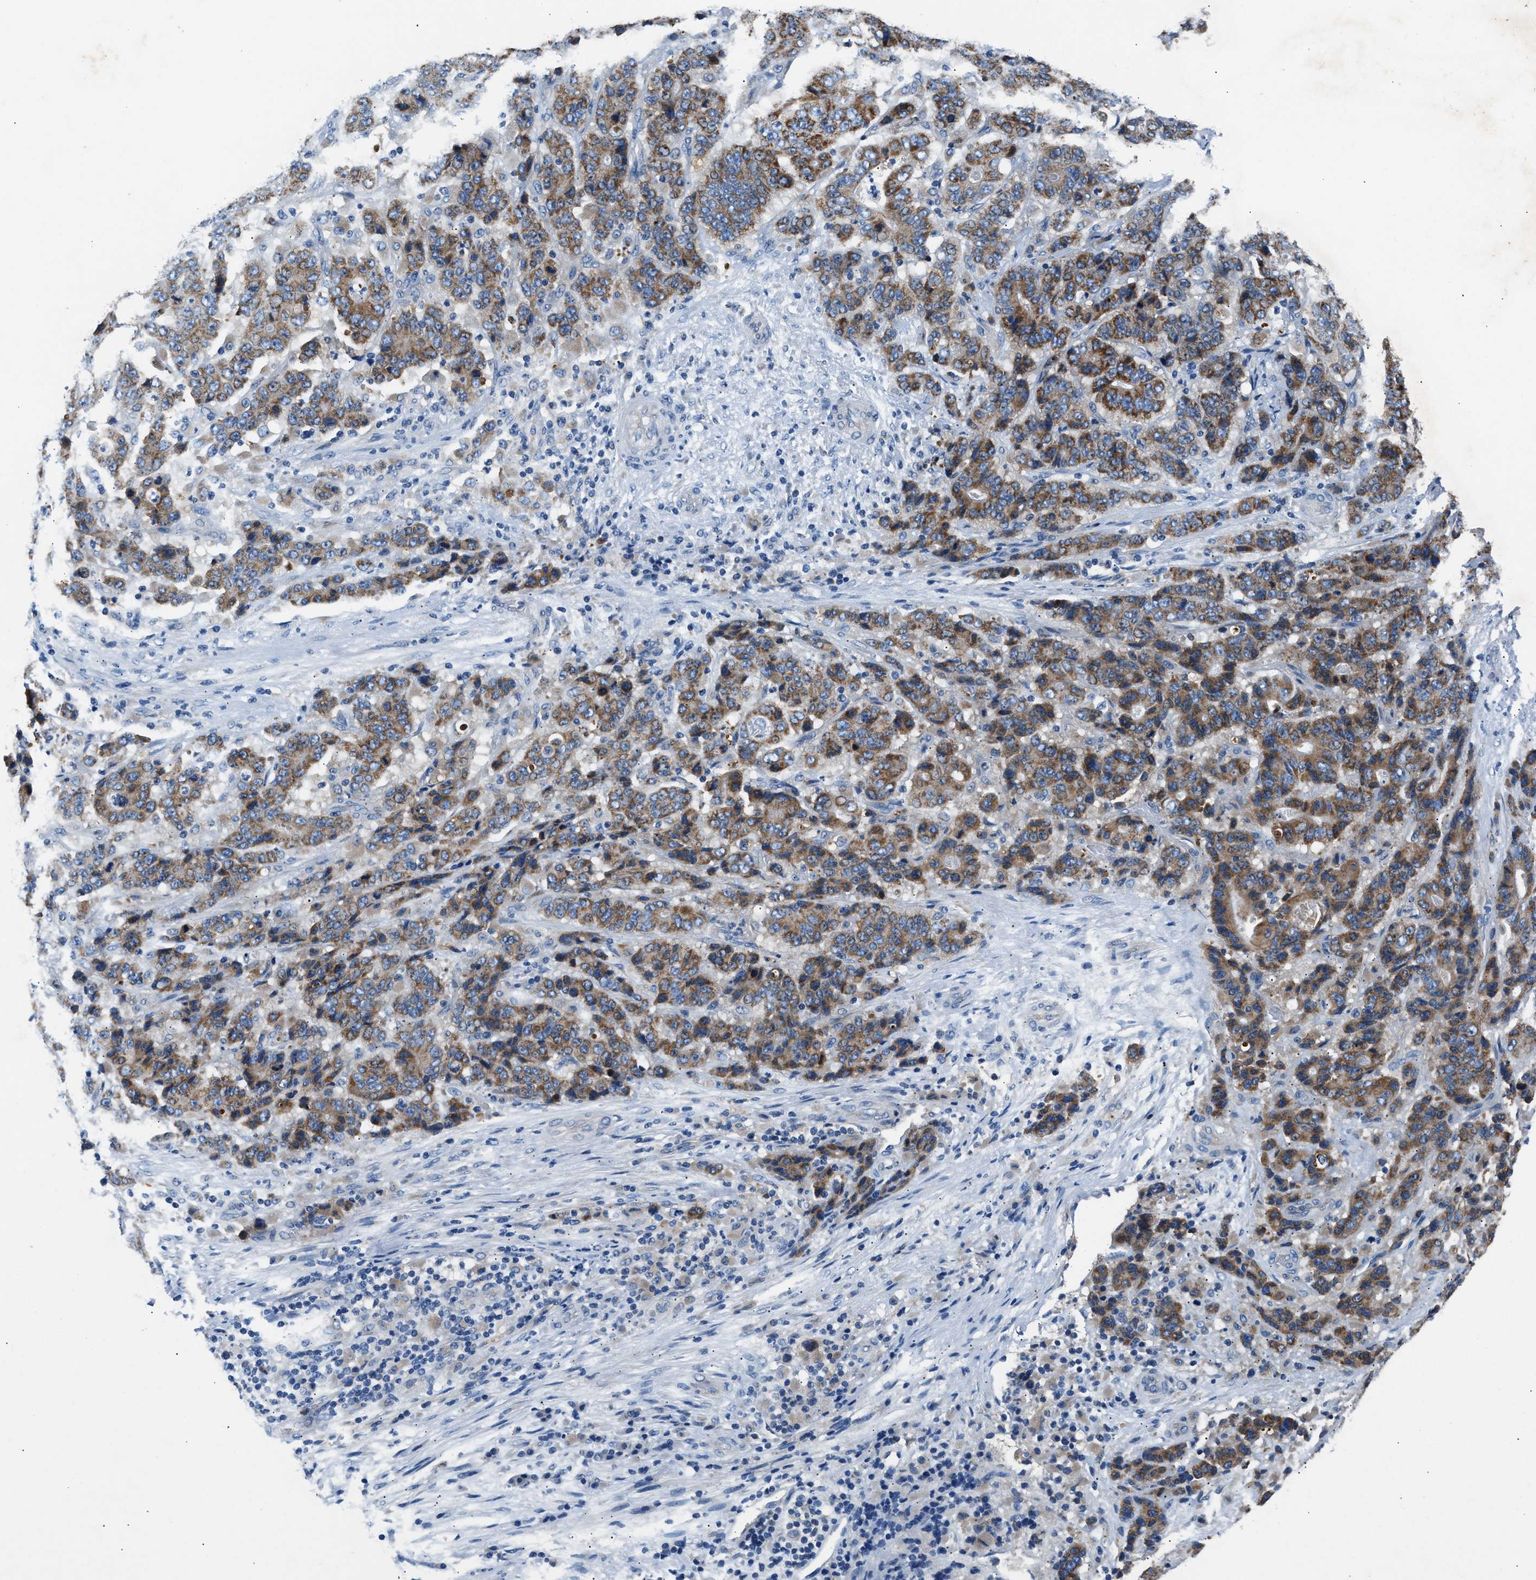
{"staining": {"intensity": "moderate", "quantity": ">75%", "location": "cytoplasmic/membranous"}, "tissue": "stomach cancer", "cell_type": "Tumor cells", "image_type": "cancer", "snomed": [{"axis": "morphology", "description": "Adenocarcinoma, NOS"}, {"axis": "topography", "description": "Stomach"}], "caption": "This is an image of immunohistochemistry staining of adenocarcinoma (stomach), which shows moderate positivity in the cytoplasmic/membranous of tumor cells.", "gene": "TUT7", "patient": {"sex": "female", "age": 73}}